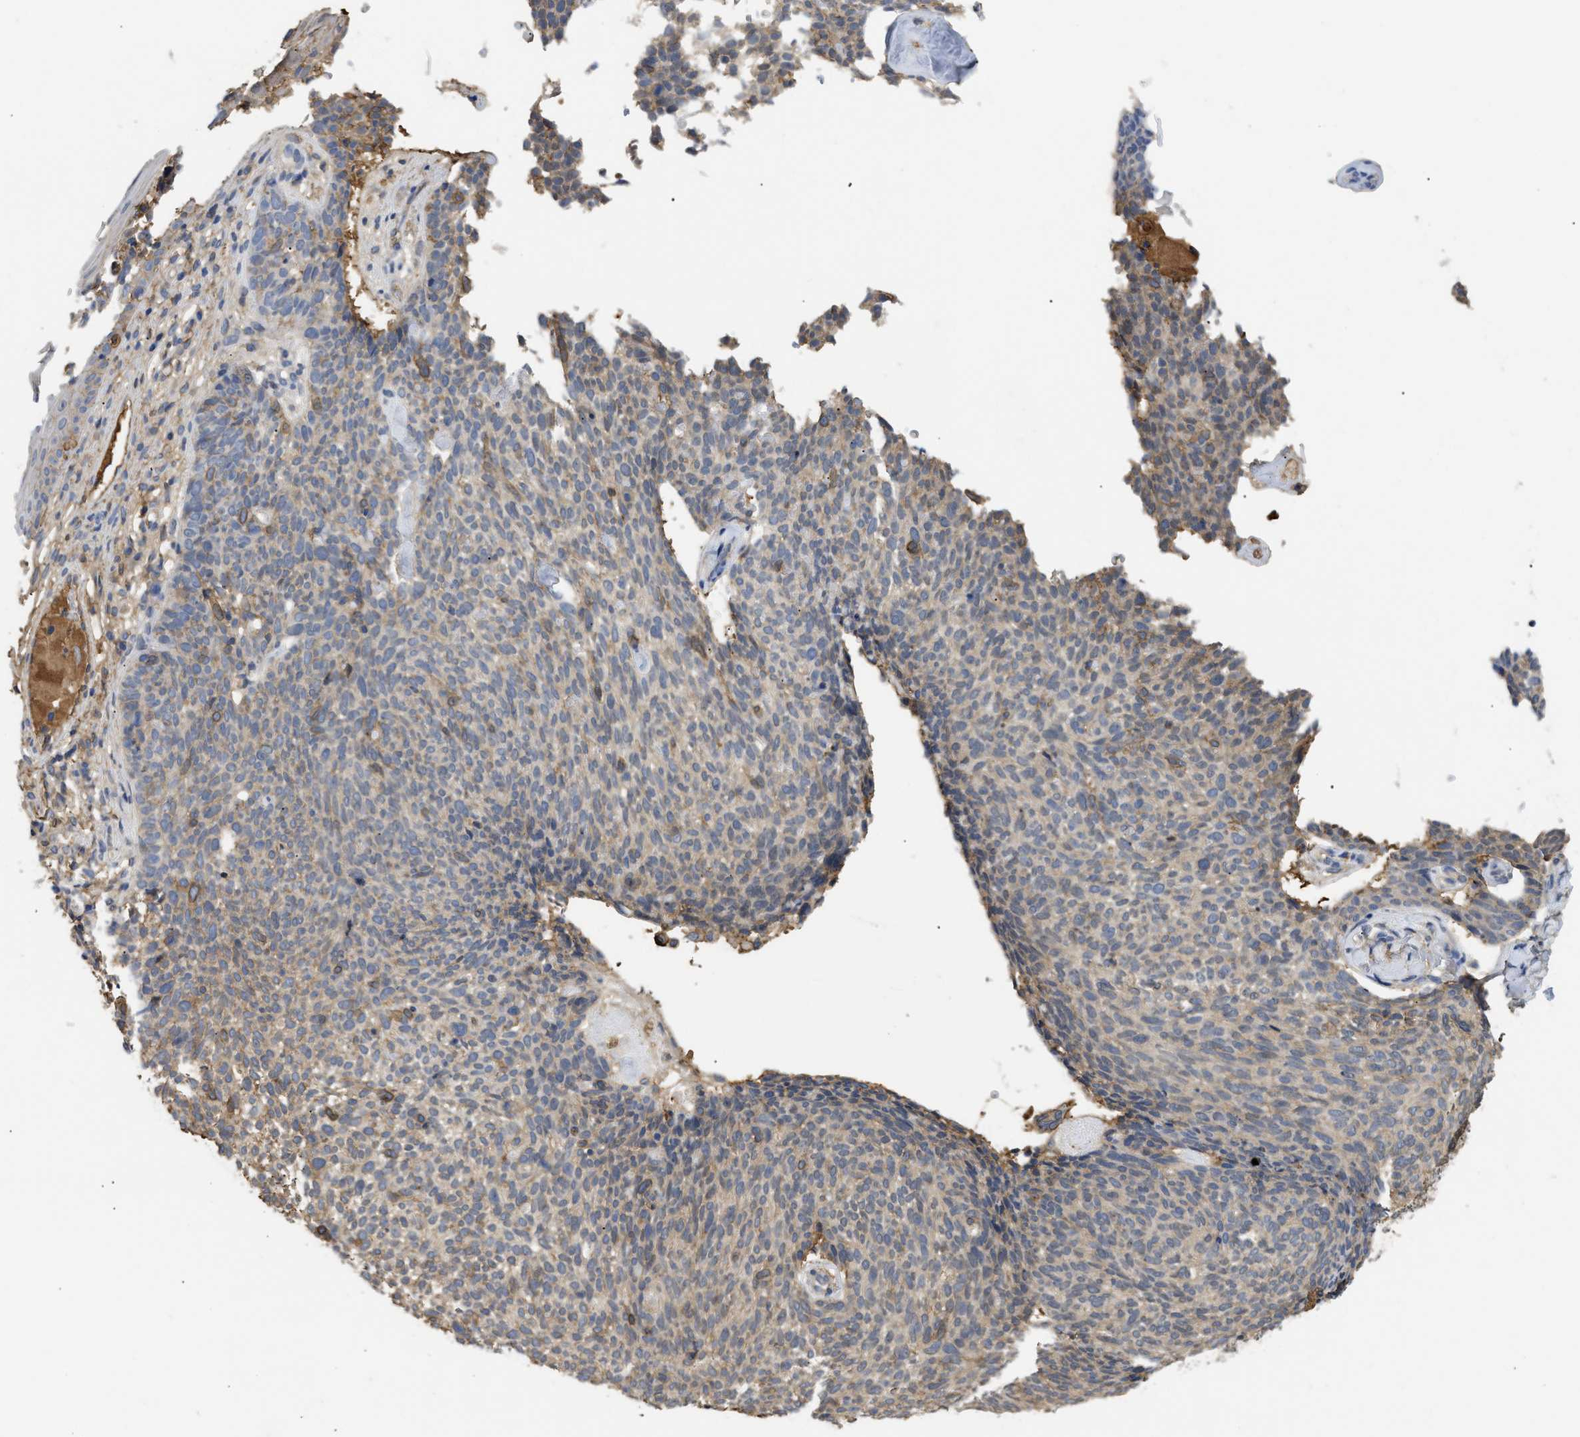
{"staining": {"intensity": "weak", "quantity": ">75%", "location": "cytoplasmic/membranous"}, "tissue": "skin cancer", "cell_type": "Tumor cells", "image_type": "cancer", "snomed": [{"axis": "morphology", "description": "Basal cell carcinoma"}, {"axis": "topography", "description": "Skin"}], "caption": "Weak cytoplasmic/membranous staining is seen in about >75% of tumor cells in basal cell carcinoma (skin).", "gene": "ANXA4", "patient": {"sex": "female", "age": 84}}